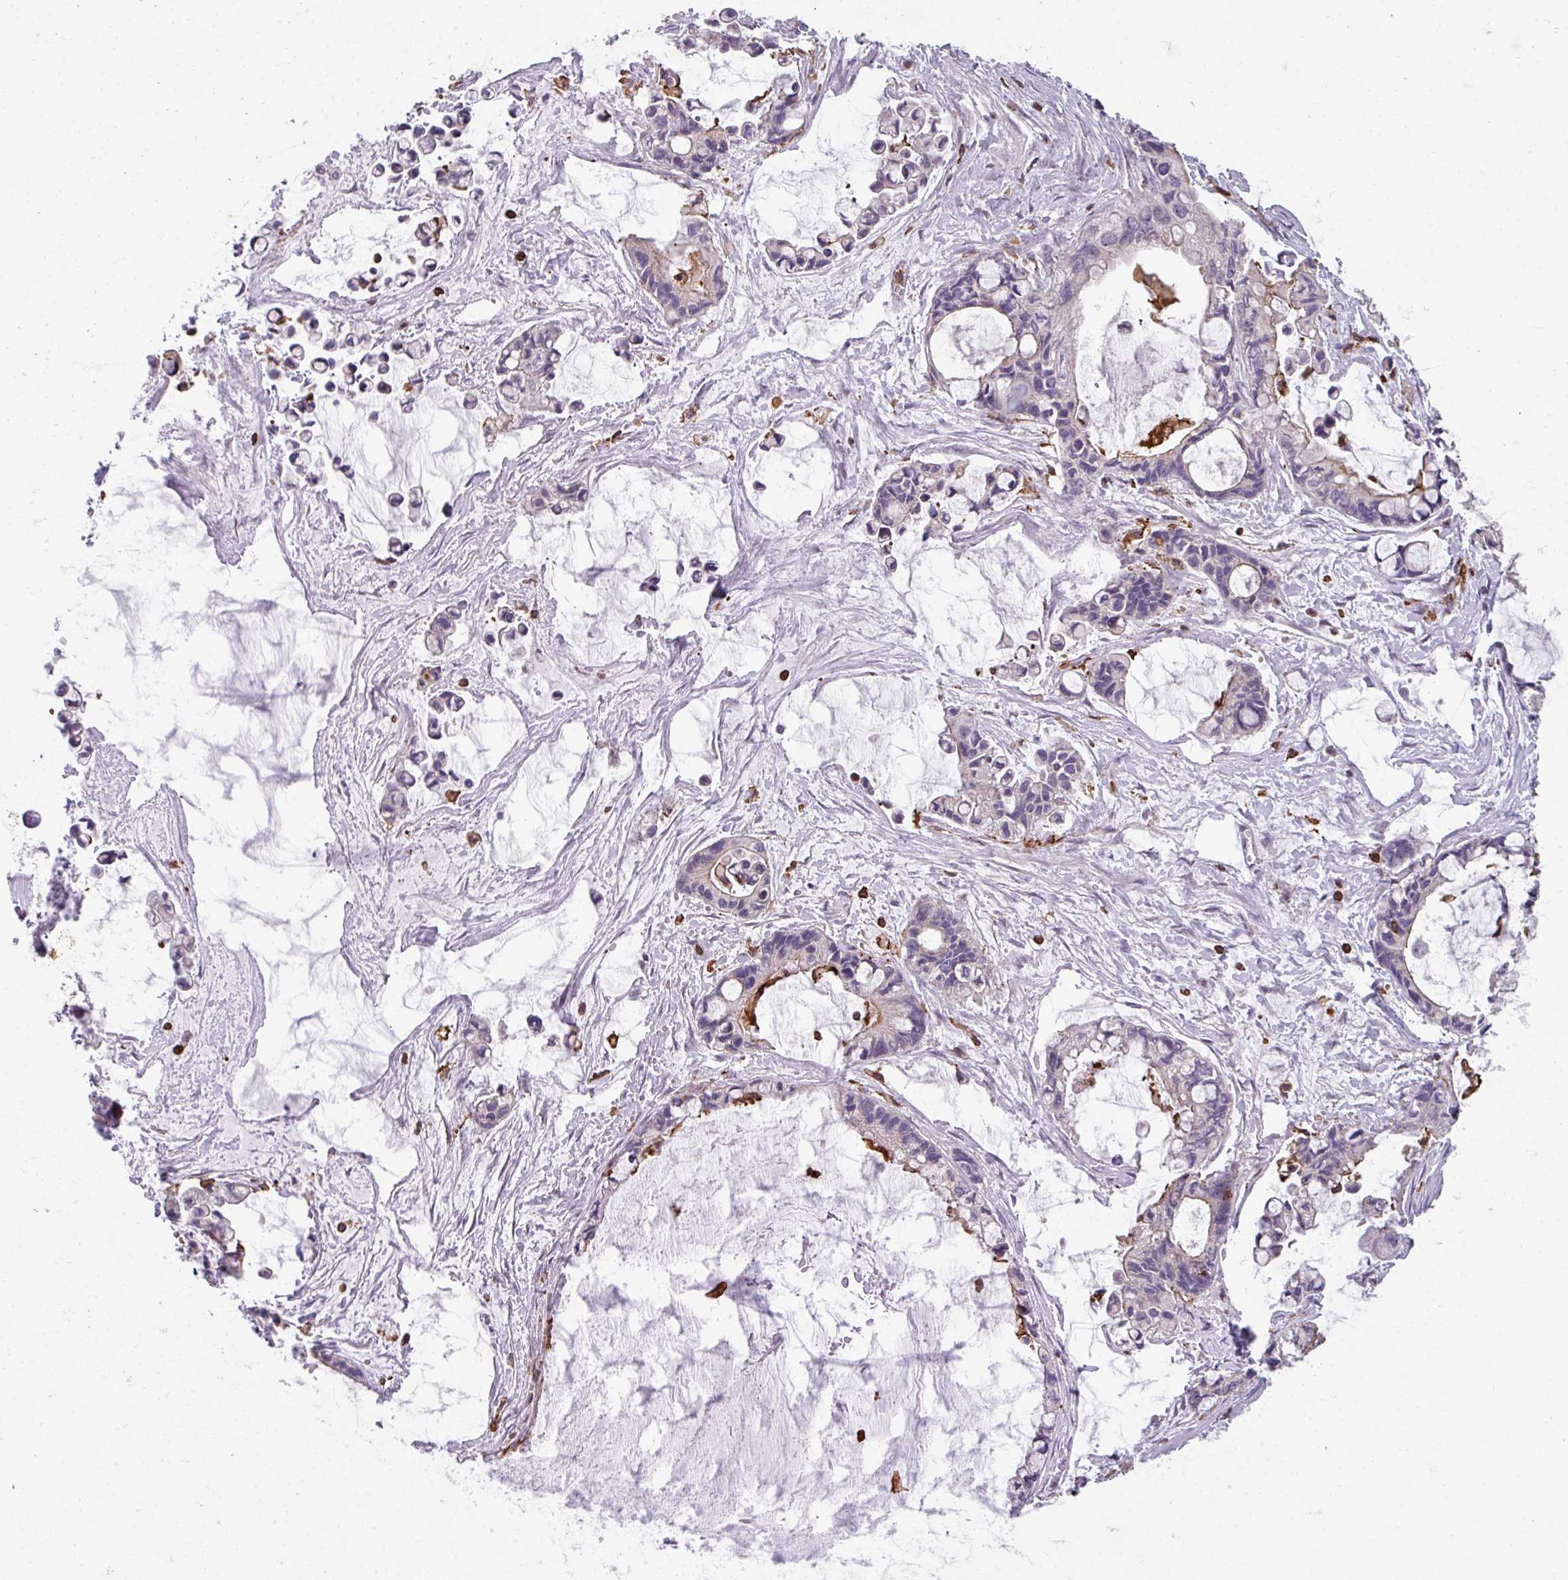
{"staining": {"intensity": "negative", "quantity": "none", "location": "none"}, "tissue": "ovarian cancer", "cell_type": "Tumor cells", "image_type": "cancer", "snomed": [{"axis": "morphology", "description": "Cystadenocarcinoma, mucinous, NOS"}, {"axis": "topography", "description": "Ovary"}], "caption": "Tumor cells are negative for brown protein staining in ovarian mucinous cystadenocarcinoma.", "gene": "NEDD9", "patient": {"sex": "female", "age": 63}}